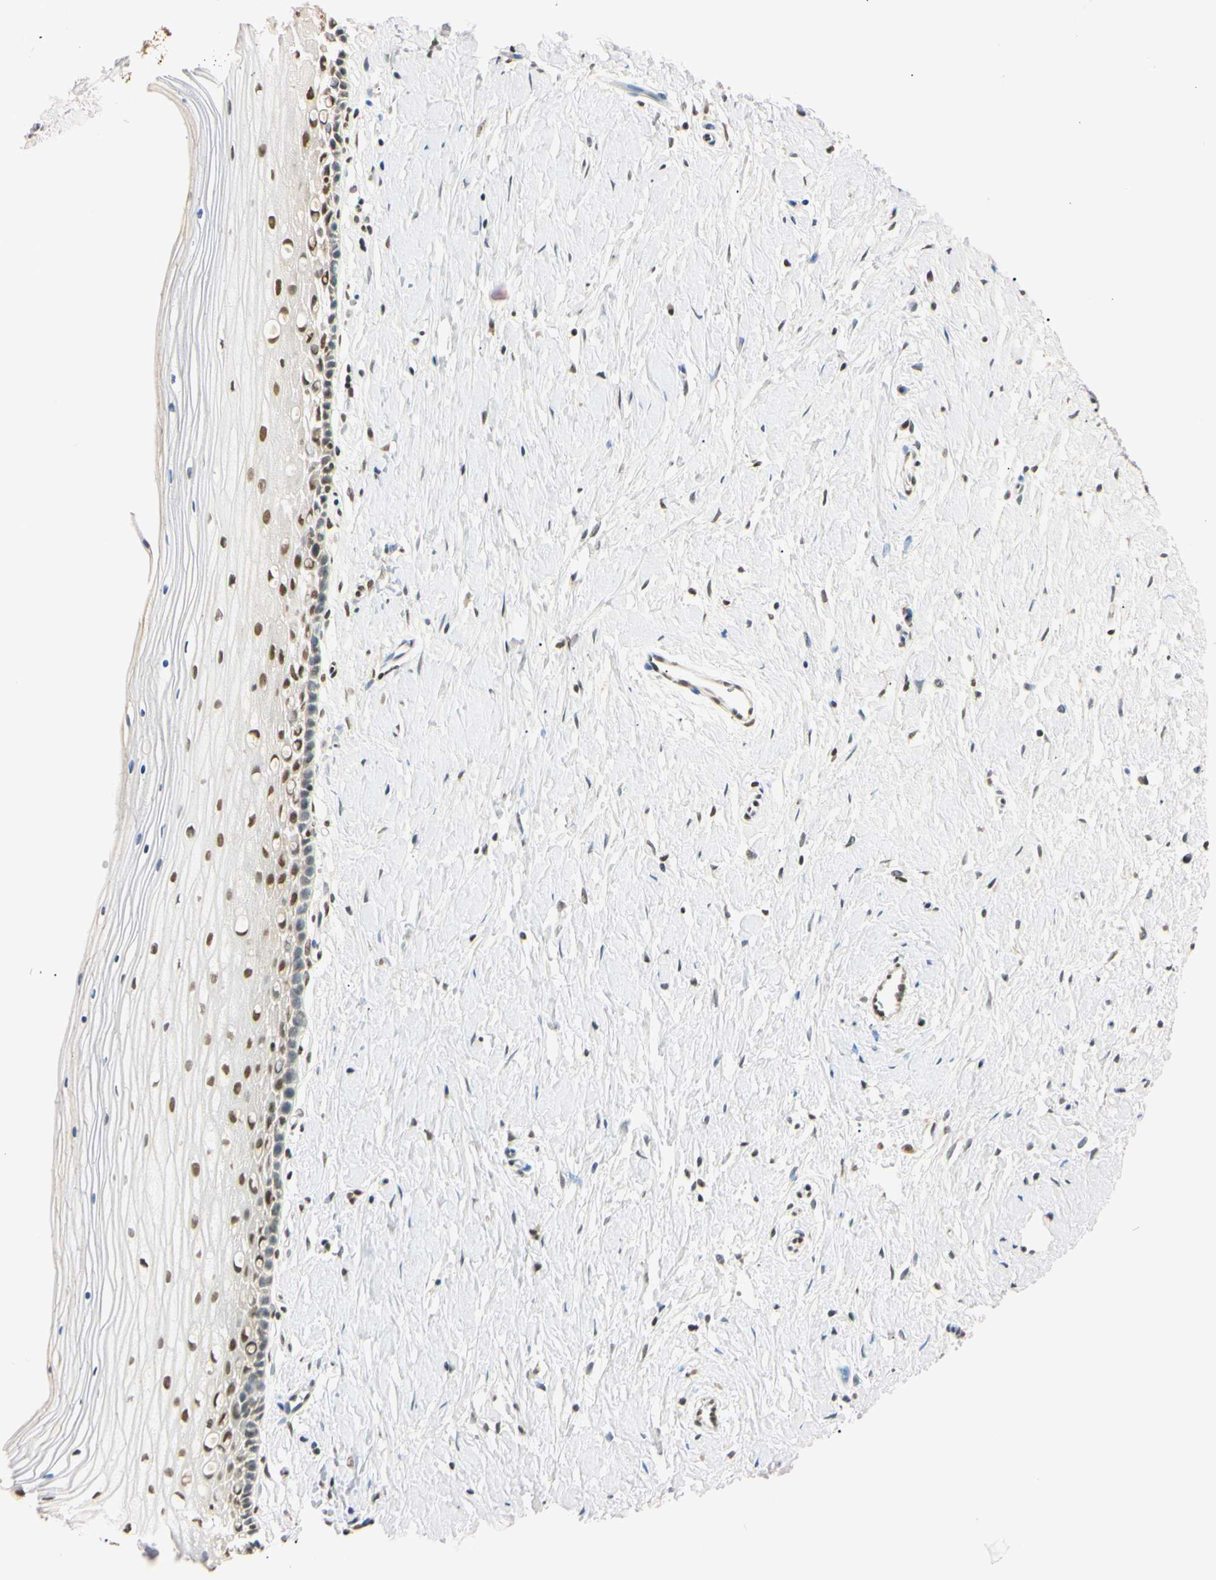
{"staining": {"intensity": "strong", "quantity": ">75%", "location": "nuclear"}, "tissue": "cervix", "cell_type": "Glandular cells", "image_type": "normal", "snomed": [{"axis": "morphology", "description": "Normal tissue, NOS"}, {"axis": "topography", "description": "Cervix"}], "caption": "IHC (DAB (3,3'-diaminobenzidine)) staining of unremarkable cervix reveals strong nuclear protein staining in about >75% of glandular cells. (brown staining indicates protein expression, while blue staining denotes nuclei).", "gene": "SMARCA5", "patient": {"sex": "female", "age": 39}}